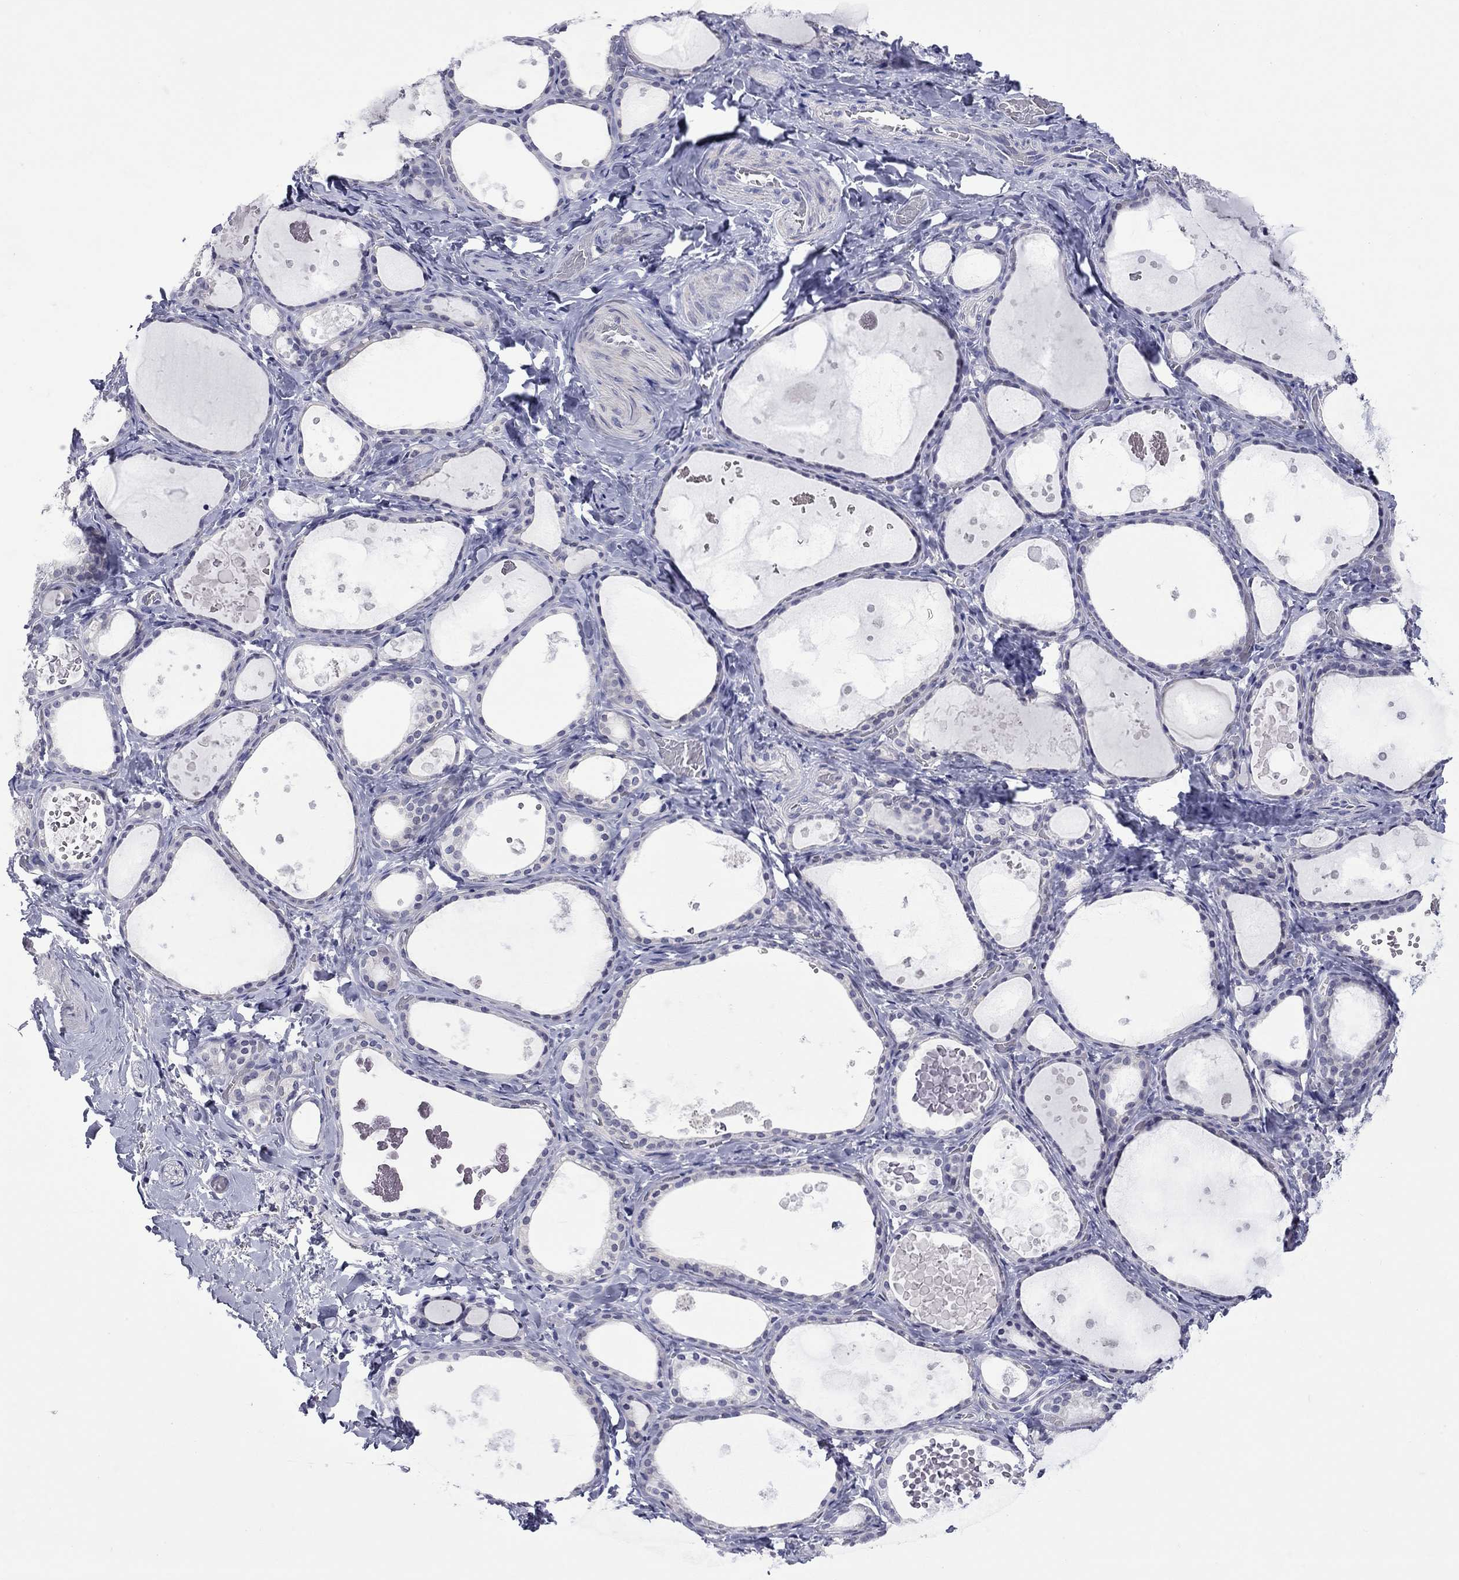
{"staining": {"intensity": "negative", "quantity": "none", "location": "none"}, "tissue": "thyroid gland", "cell_type": "Glandular cells", "image_type": "normal", "snomed": [{"axis": "morphology", "description": "Normal tissue, NOS"}, {"axis": "topography", "description": "Thyroid gland"}], "caption": "IHC image of unremarkable thyroid gland: human thyroid gland stained with DAB (3,3'-diaminobenzidine) exhibits no significant protein positivity in glandular cells. Brightfield microscopy of immunohistochemistry stained with DAB (brown) and hematoxylin (blue), captured at high magnification.", "gene": "CTNNBIP1", "patient": {"sex": "female", "age": 56}}